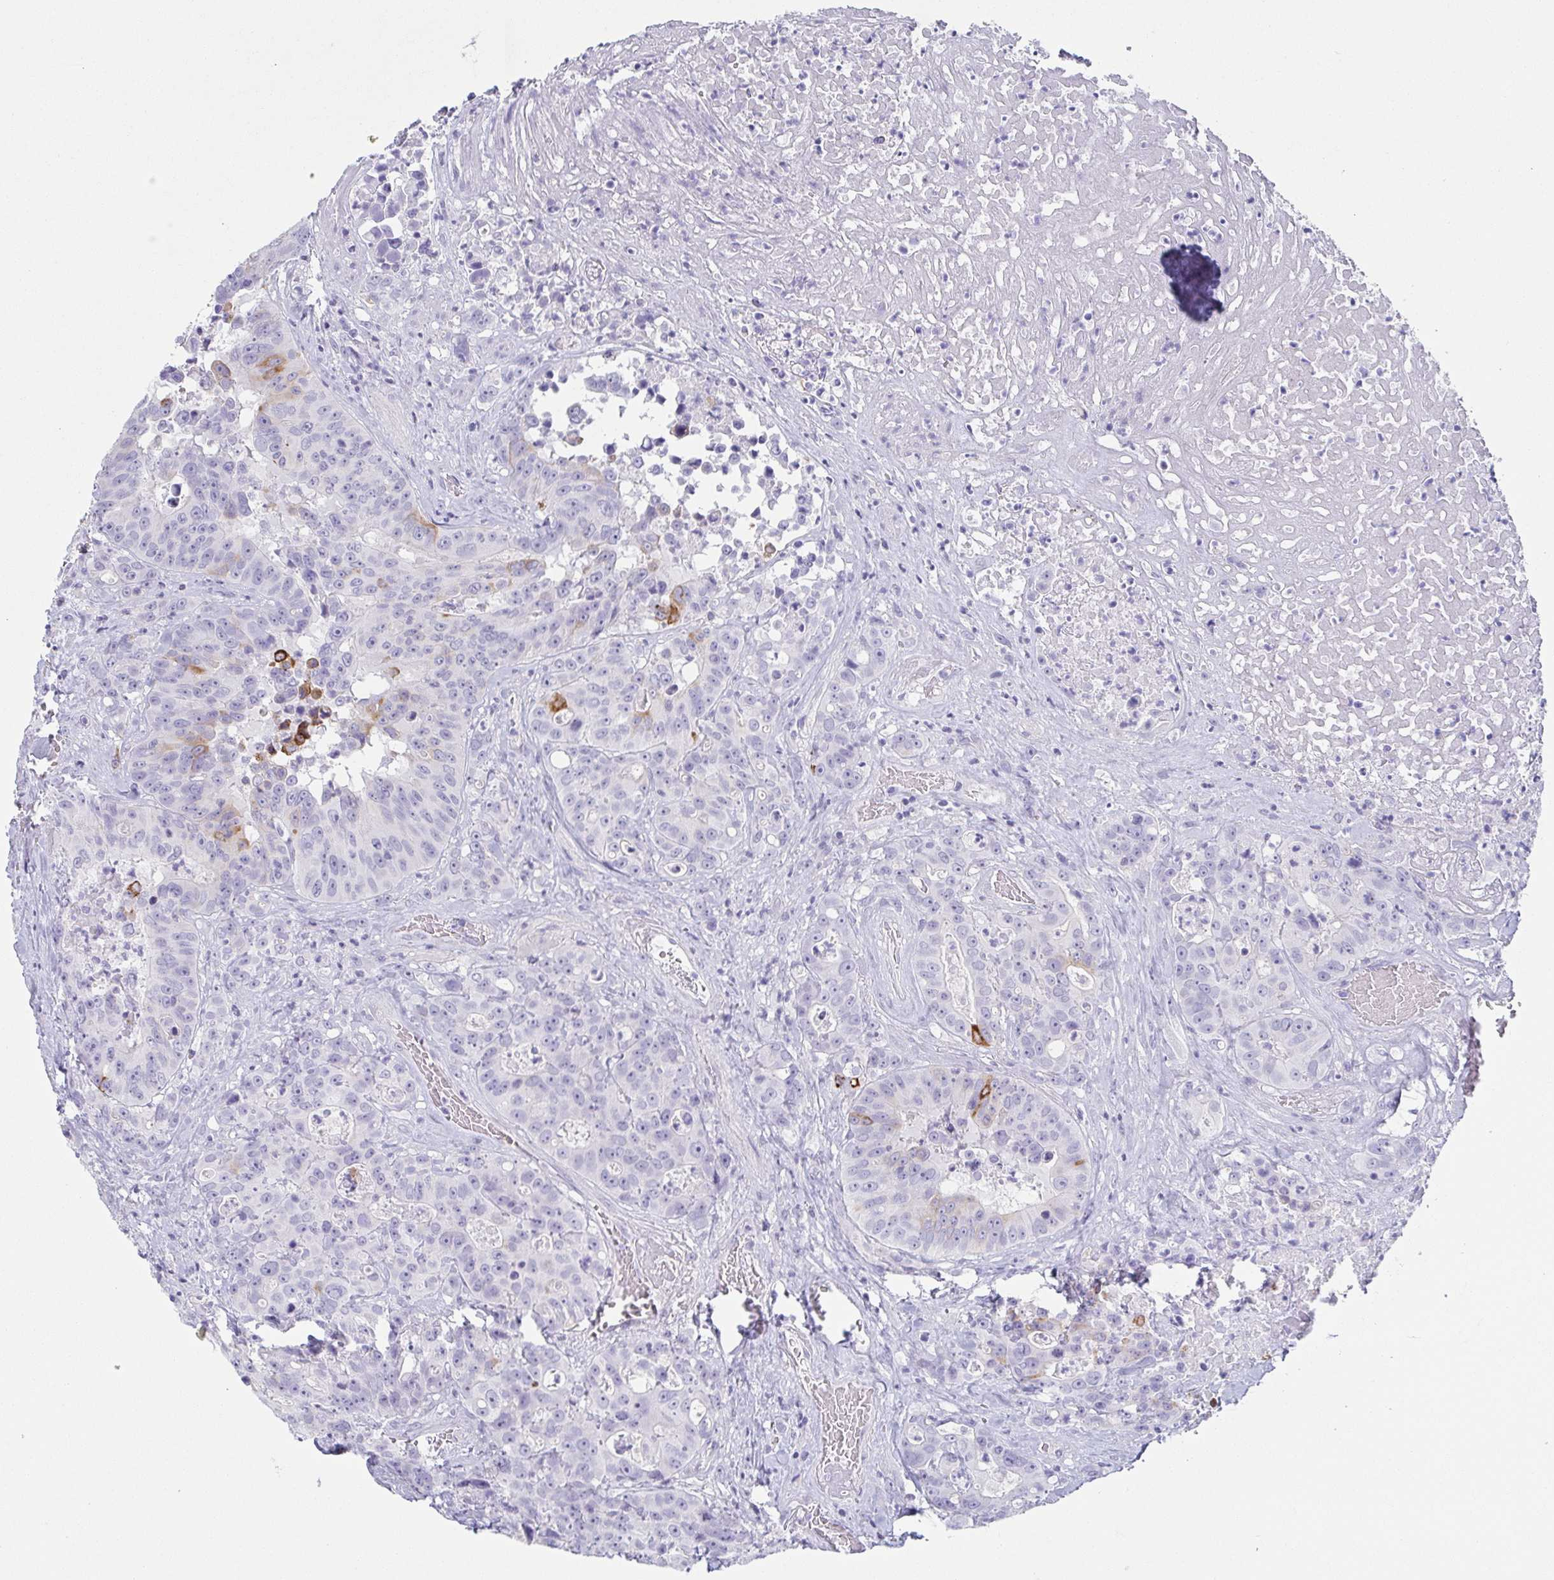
{"staining": {"intensity": "moderate", "quantity": "<25%", "location": "cytoplasmic/membranous"}, "tissue": "colorectal cancer", "cell_type": "Tumor cells", "image_type": "cancer", "snomed": [{"axis": "morphology", "description": "Adenocarcinoma, NOS"}, {"axis": "topography", "description": "Rectum"}], "caption": "Colorectal cancer tissue demonstrates moderate cytoplasmic/membranous positivity in approximately <25% of tumor cells, visualized by immunohistochemistry.", "gene": "PRR4", "patient": {"sex": "female", "age": 62}}